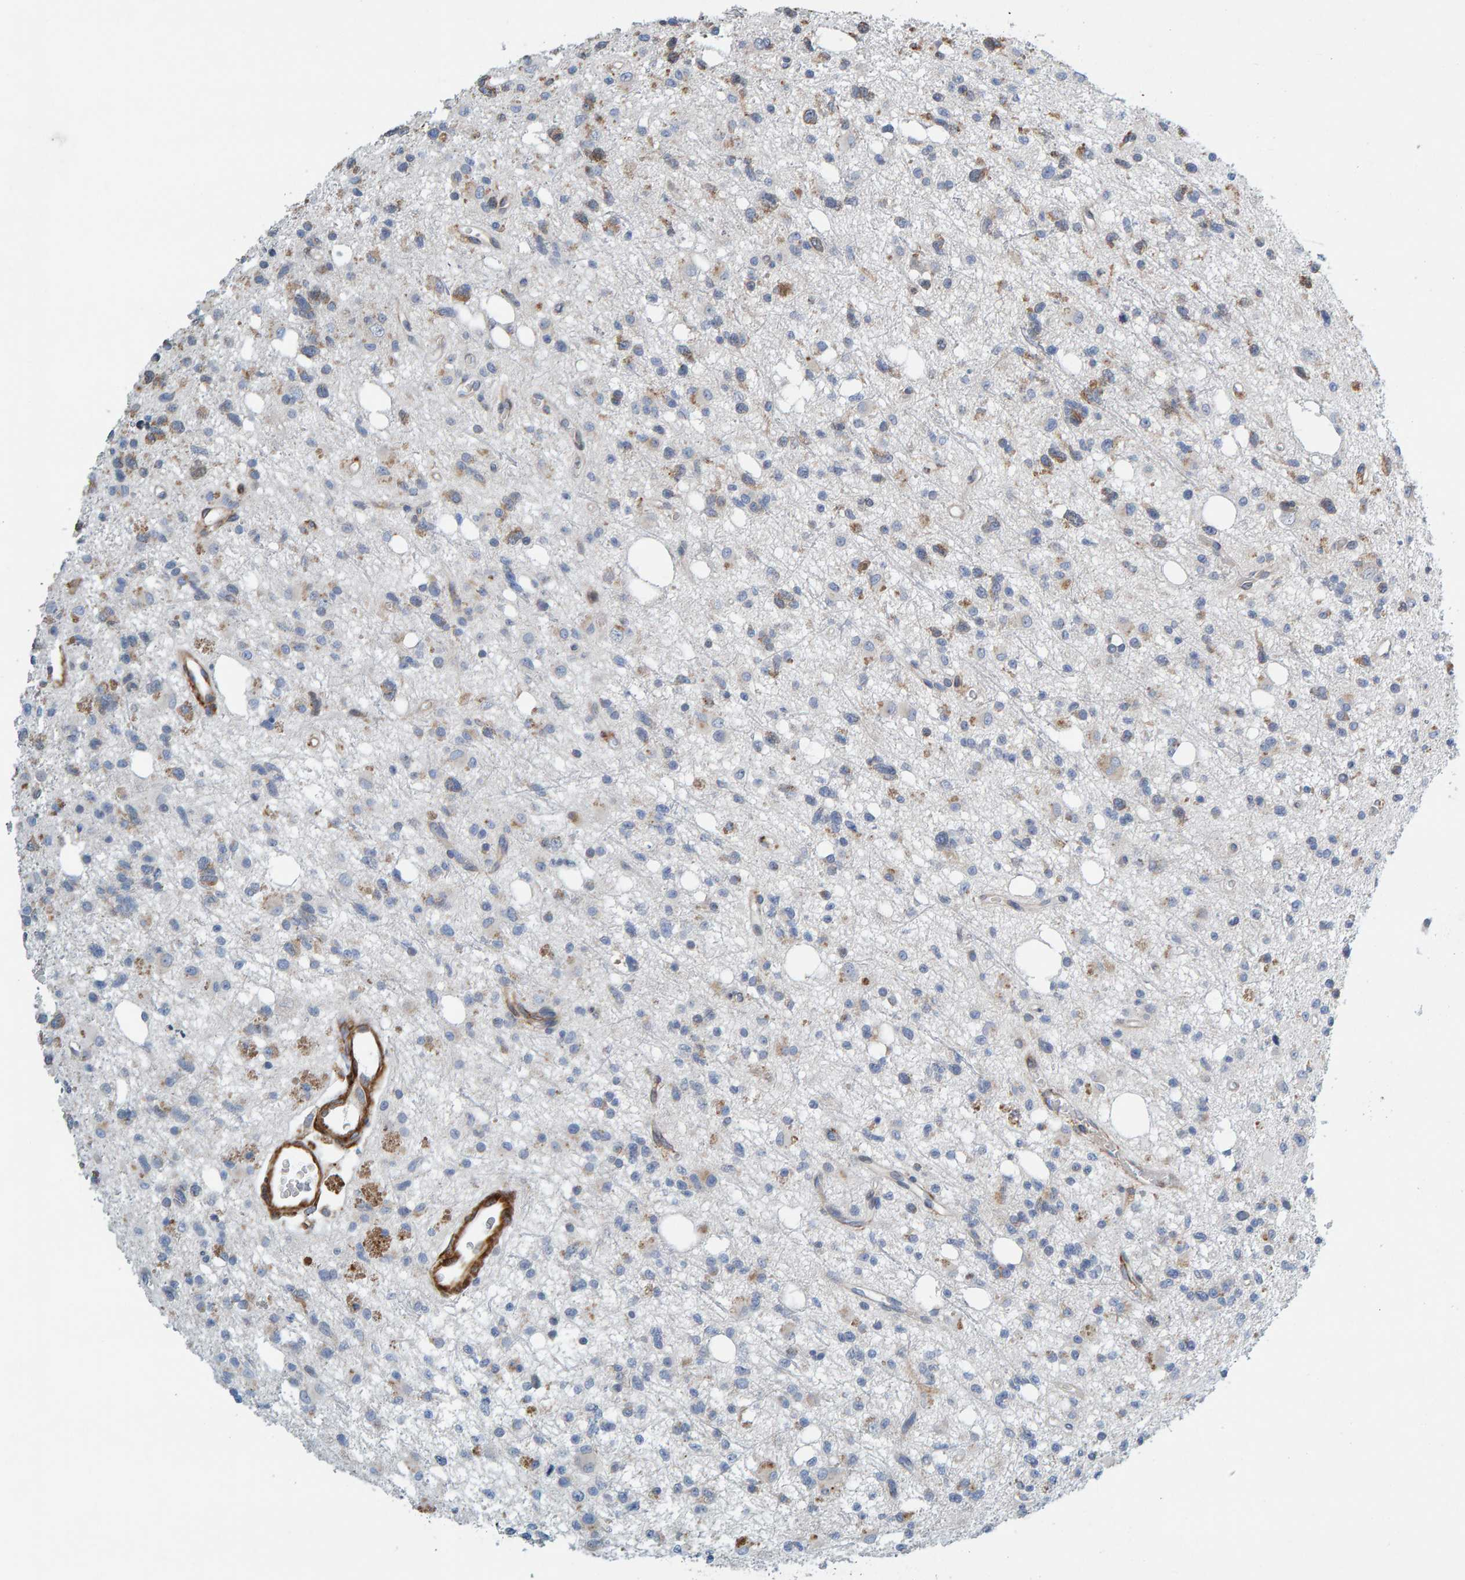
{"staining": {"intensity": "moderate", "quantity": "<25%", "location": "cytoplasmic/membranous"}, "tissue": "glioma", "cell_type": "Tumor cells", "image_type": "cancer", "snomed": [{"axis": "morphology", "description": "Glioma, malignant, High grade"}, {"axis": "topography", "description": "Brain"}], "caption": "The image reveals staining of glioma, revealing moderate cytoplasmic/membranous protein staining (brown color) within tumor cells.", "gene": "MMP16", "patient": {"sex": "female", "age": 62}}